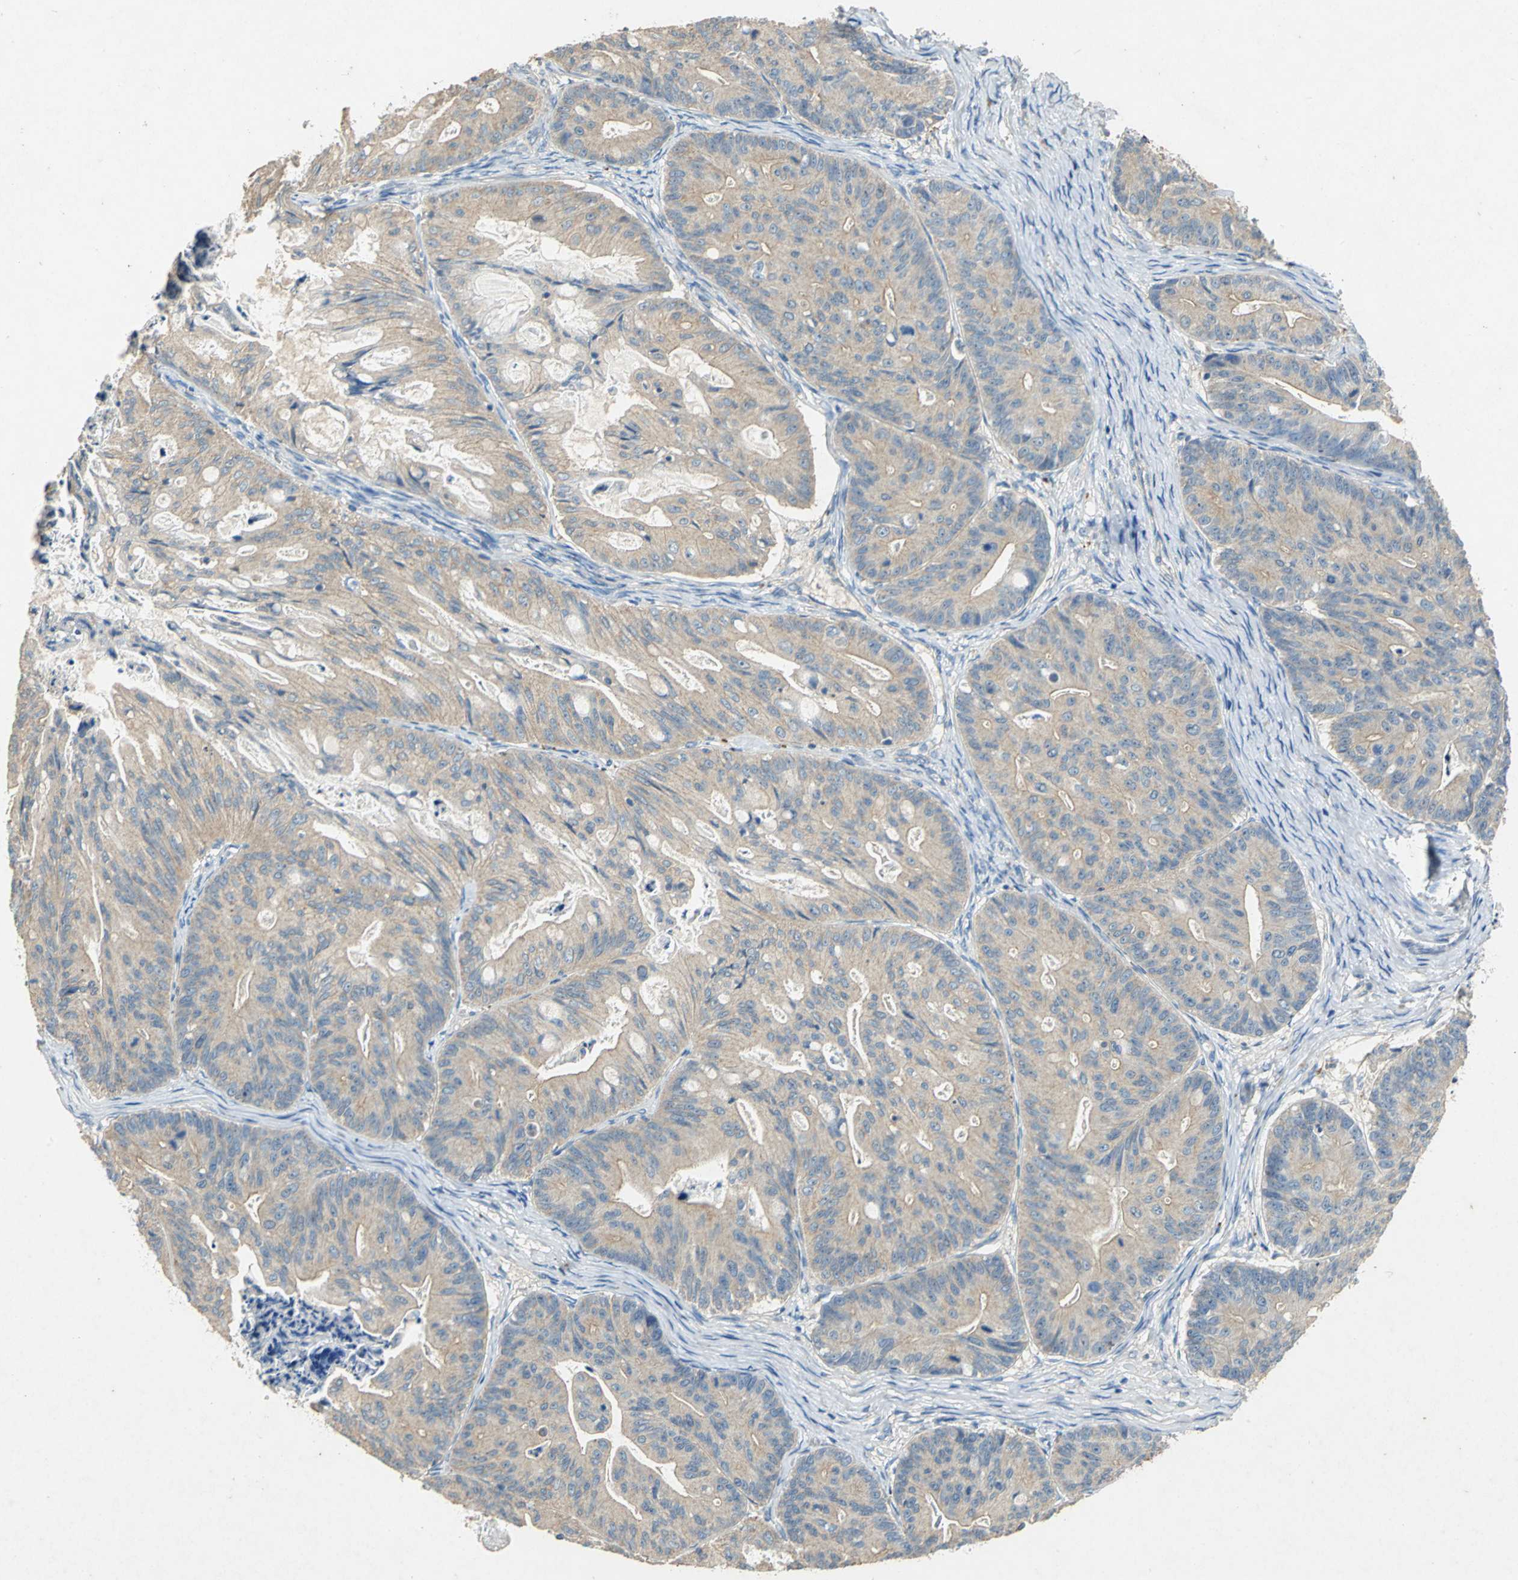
{"staining": {"intensity": "weak", "quantity": ">75%", "location": "cytoplasmic/membranous"}, "tissue": "ovarian cancer", "cell_type": "Tumor cells", "image_type": "cancer", "snomed": [{"axis": "morphology", "description": "Cystadenocarcinoma, mucinous, NOS"}, {"axis": "topography", "description": "Ovary"}], "caption": "High-power microscopy captured an IHC histopathology image of ovarian cancer (mucinous cystadenocarcinoma), revealing weak cytoplasmic/membranous positivity in approximately >75% of tumor cells.", "gene": "ADAMTS5", "patient": {"sex": "female", "age": 36}}